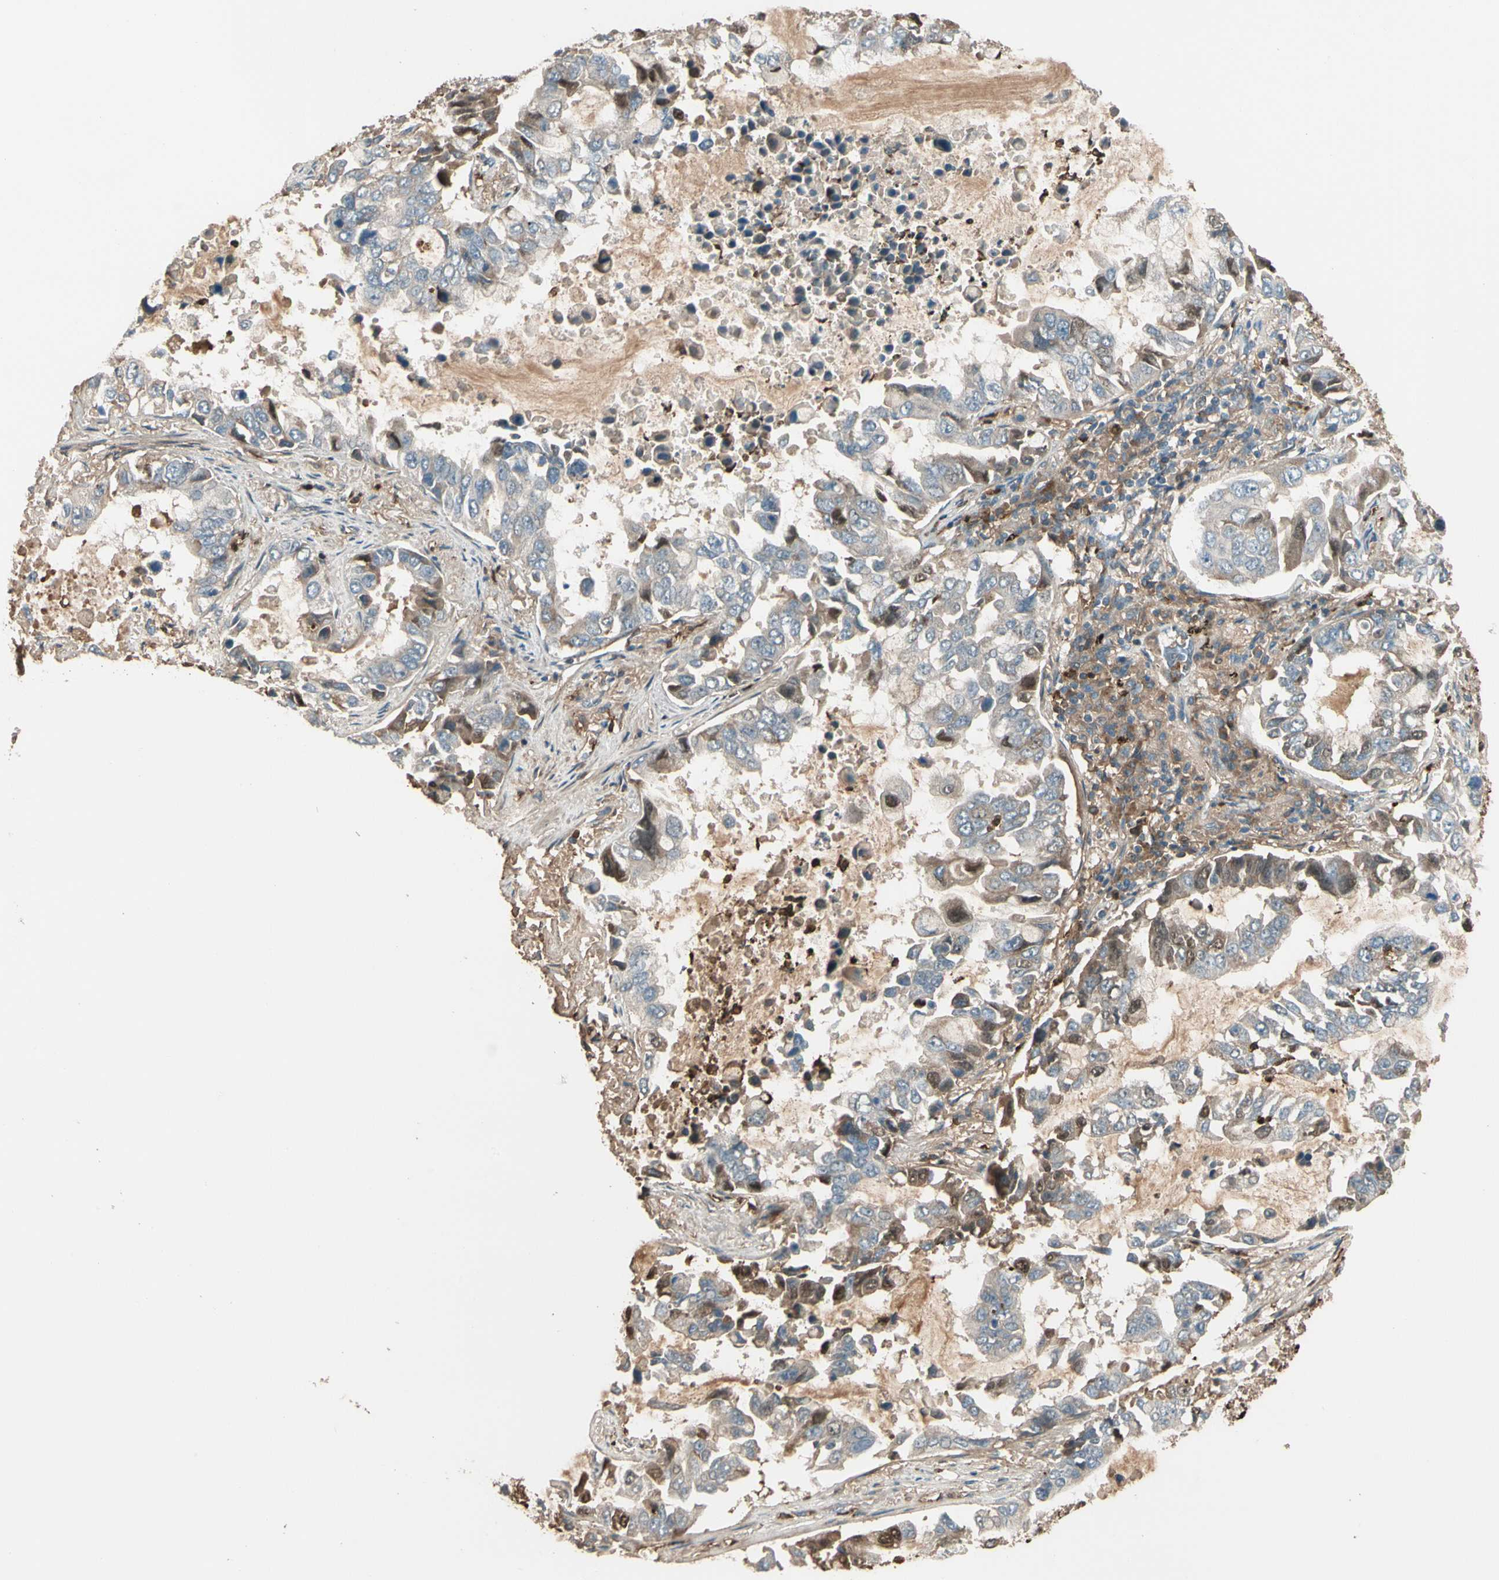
{"staining": {"intensity": "weak", "quantity": "25%-75%", "location": "cytoplasmic/membranous"}, "tissue": "lung cancer", "cell_type": "Tumor cells", "image_type": "cancer", "snomed": [{"axis": "morphology", "description": "Adenocarcinoma, NOS"}, {"axis": "topography", "description": "Lung"}], "caption": "Human lung cancer (adenocarcinoma) stained with a protein marker demonstrates weak staining in tumor cells.", "gene": "STX11", "patient": {"sex": "male", "age": 64}}